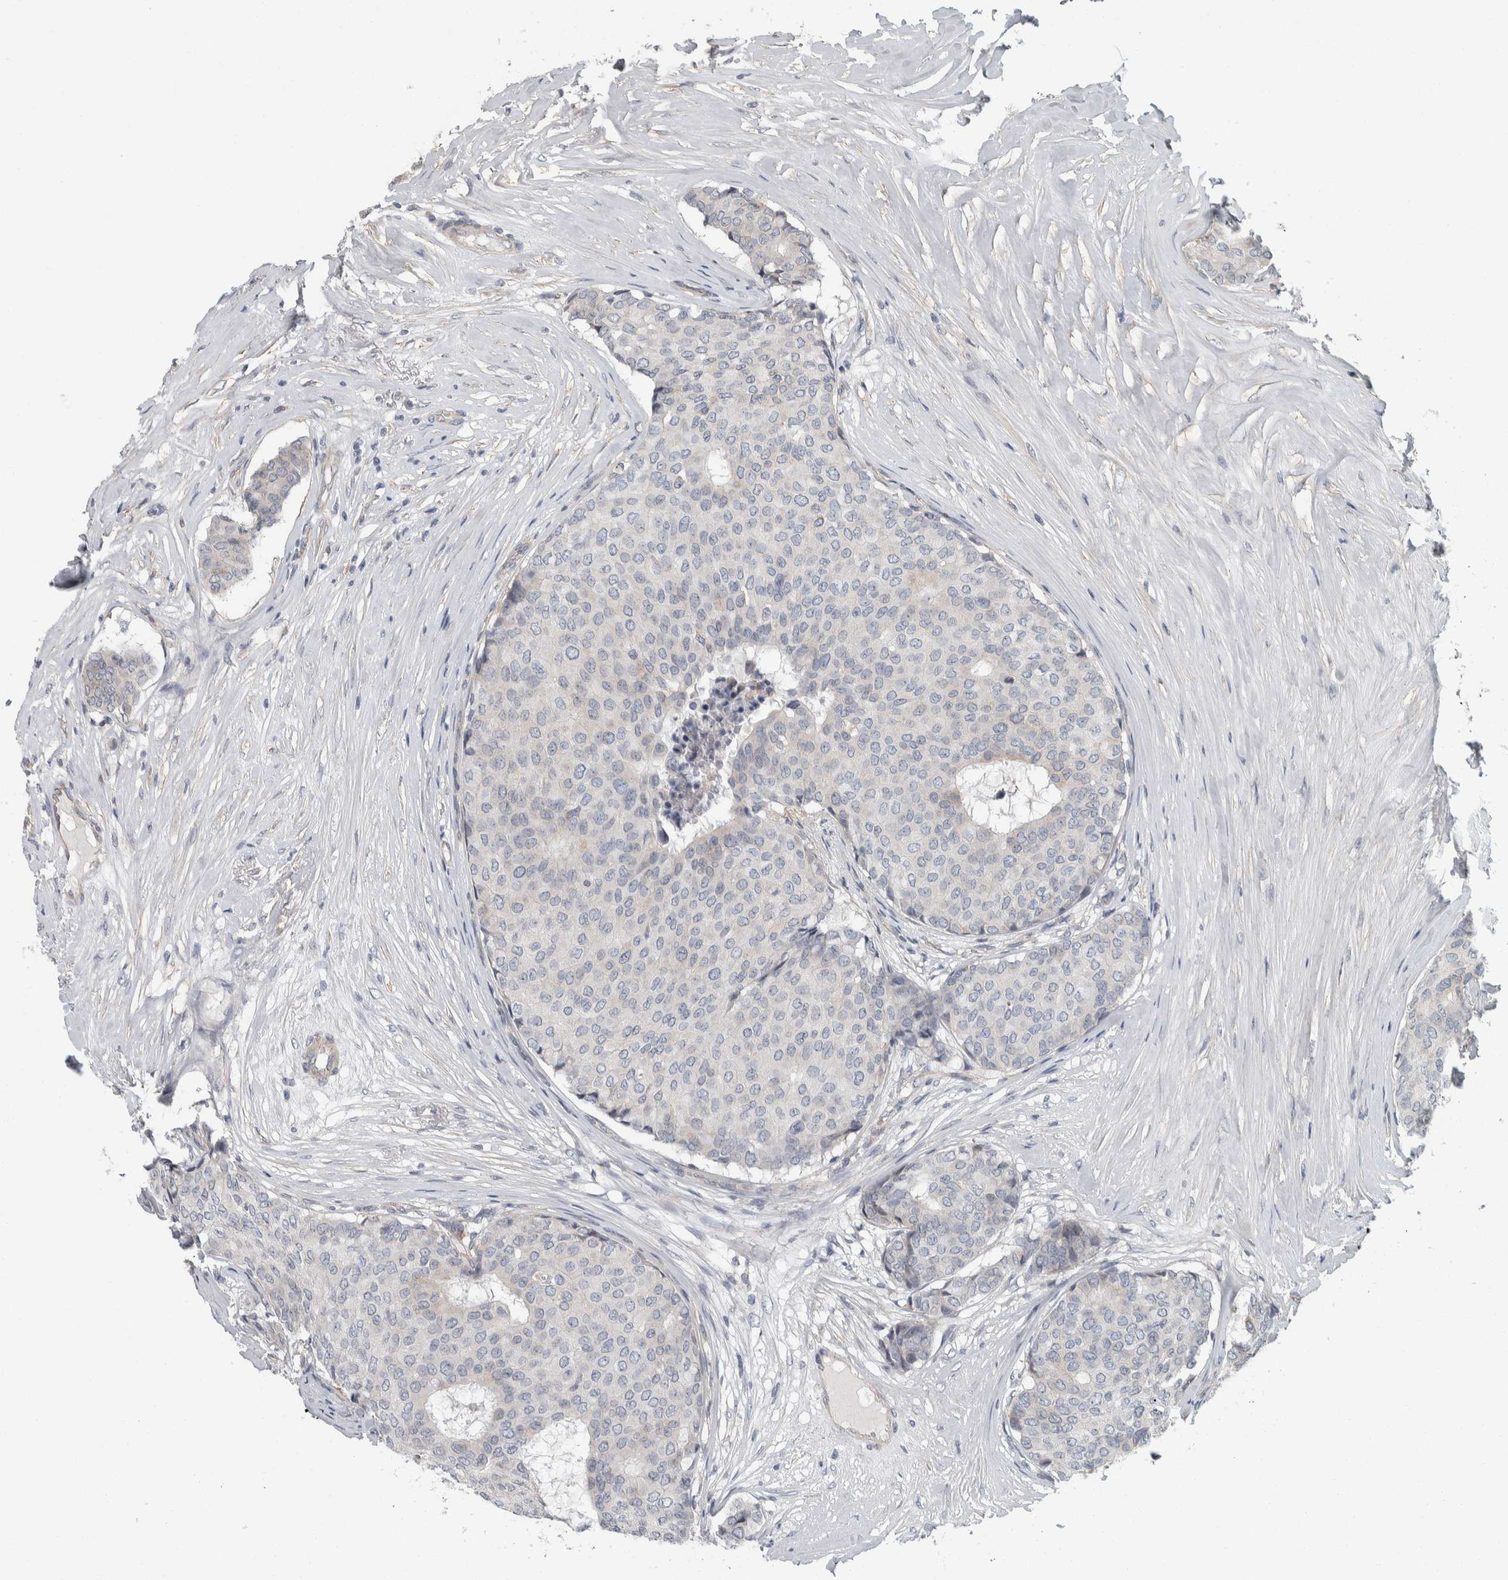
{"staining": {"intensity": "negative", "quantity": "none", "location": "none"}, "tissue": "breast cancer", "cell_type": "Tumor cells", "image_type": "cancer", "snomed": [{"axis": "morphology", "description": "Duct carcinoma"}, {"axis": "topography", "description": "Breast"}], "caption": "Micrograph shows no protein staining in tumor cells of breast cancer (invasive ductal carcinoma) tissue. The staining is performed using DAB brown chromogen with nuclei counter-stained in using hematoxylin.", "gene": "KCNJ3", "patient": {"sex": "female", "age": 75}}